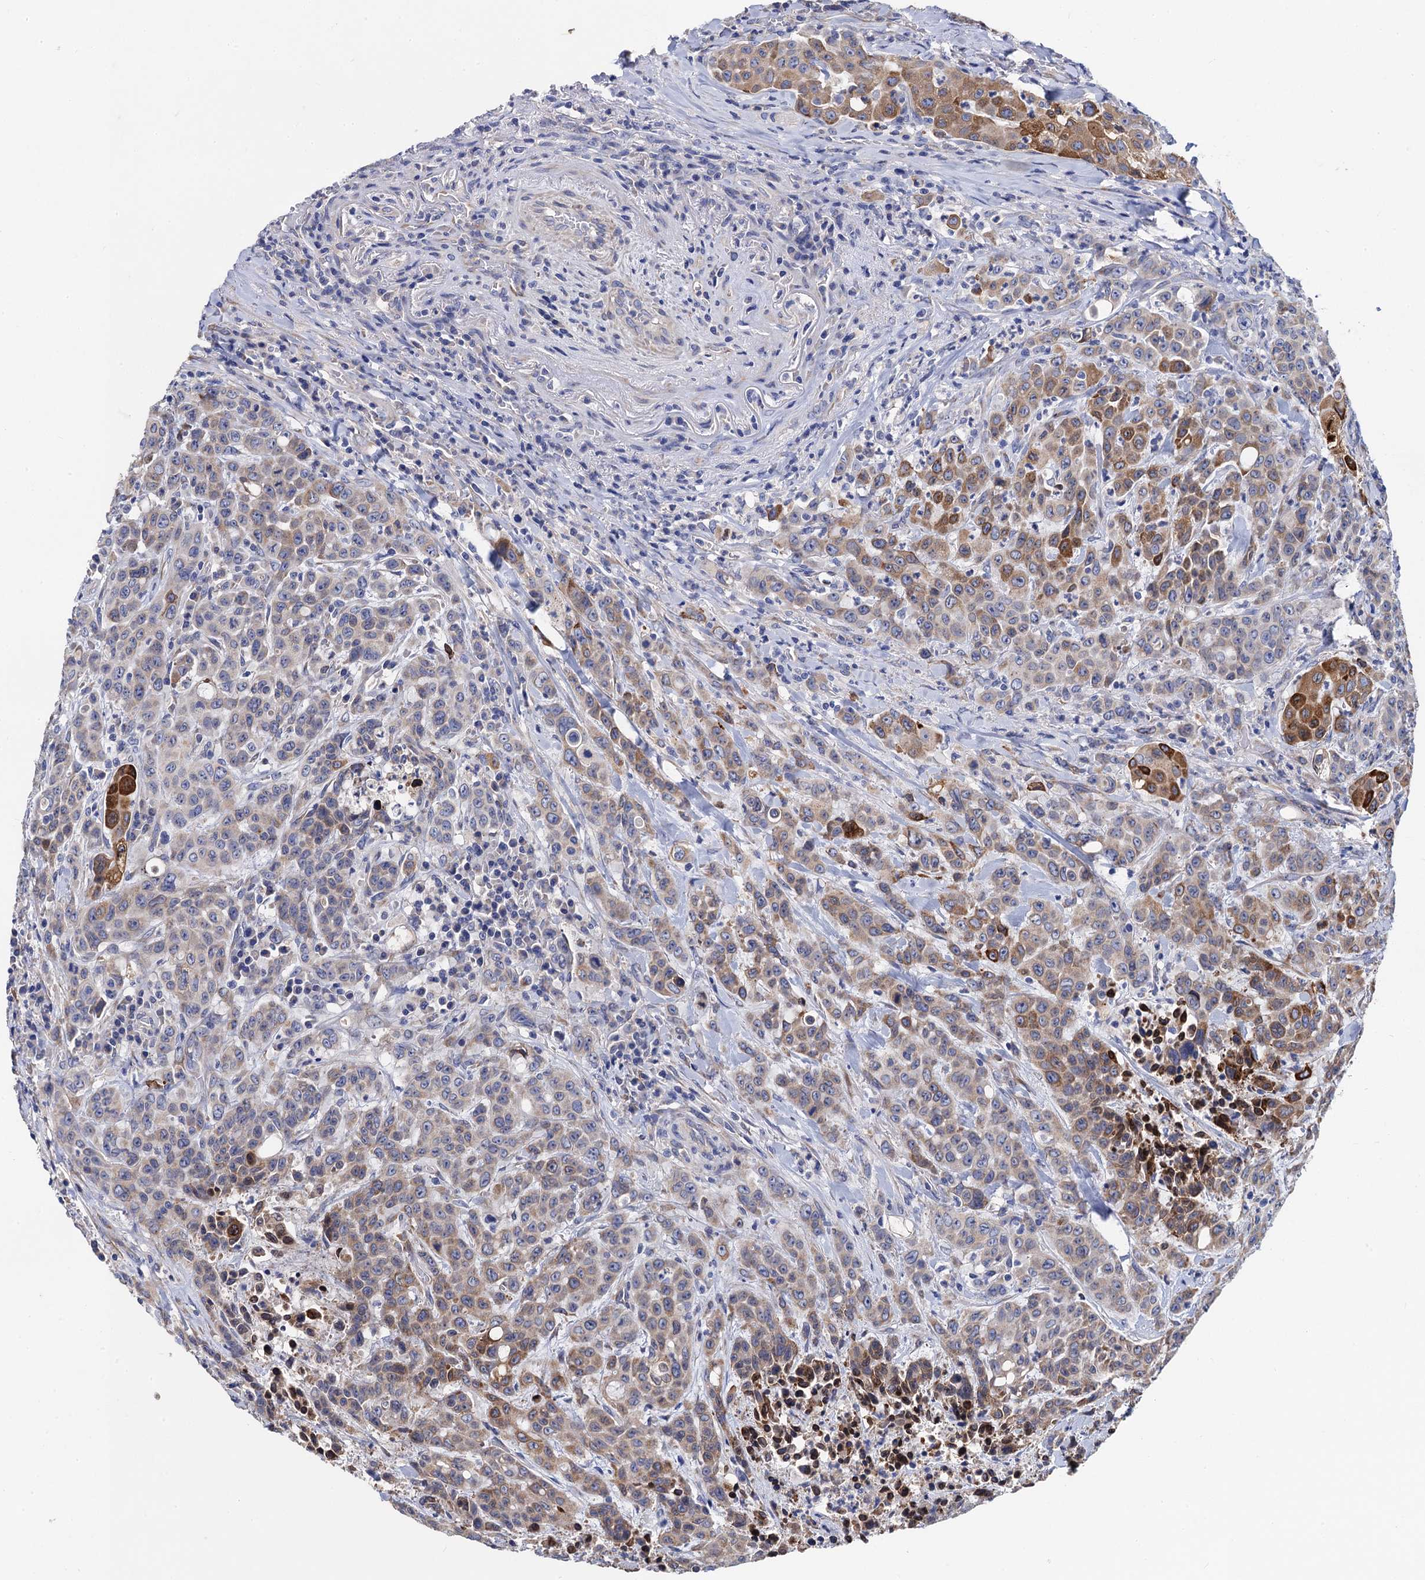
{"staining": {"intensity": "strong", "quantity": "25%-75%", "location": "cytoplasmic/membranous"}, "tissue": "colorectal cancer", "cell_type": "Tumor cells", "image_type": "cancer", "snomed": [{"axis": "morphology", "description": "Adenocarcinoma, NOS"}, {"axis": "topography", "description": "Colon"}], "caption": "This is a photomicrograph of immunohistochemistry (IHC) staining of colorectal adenocarcinoma, which shows strong staining in the cytoplasmic/membranous of tumor cells.", "gene": "FREM3", "patient": {"sex": "male", "age": 62}}